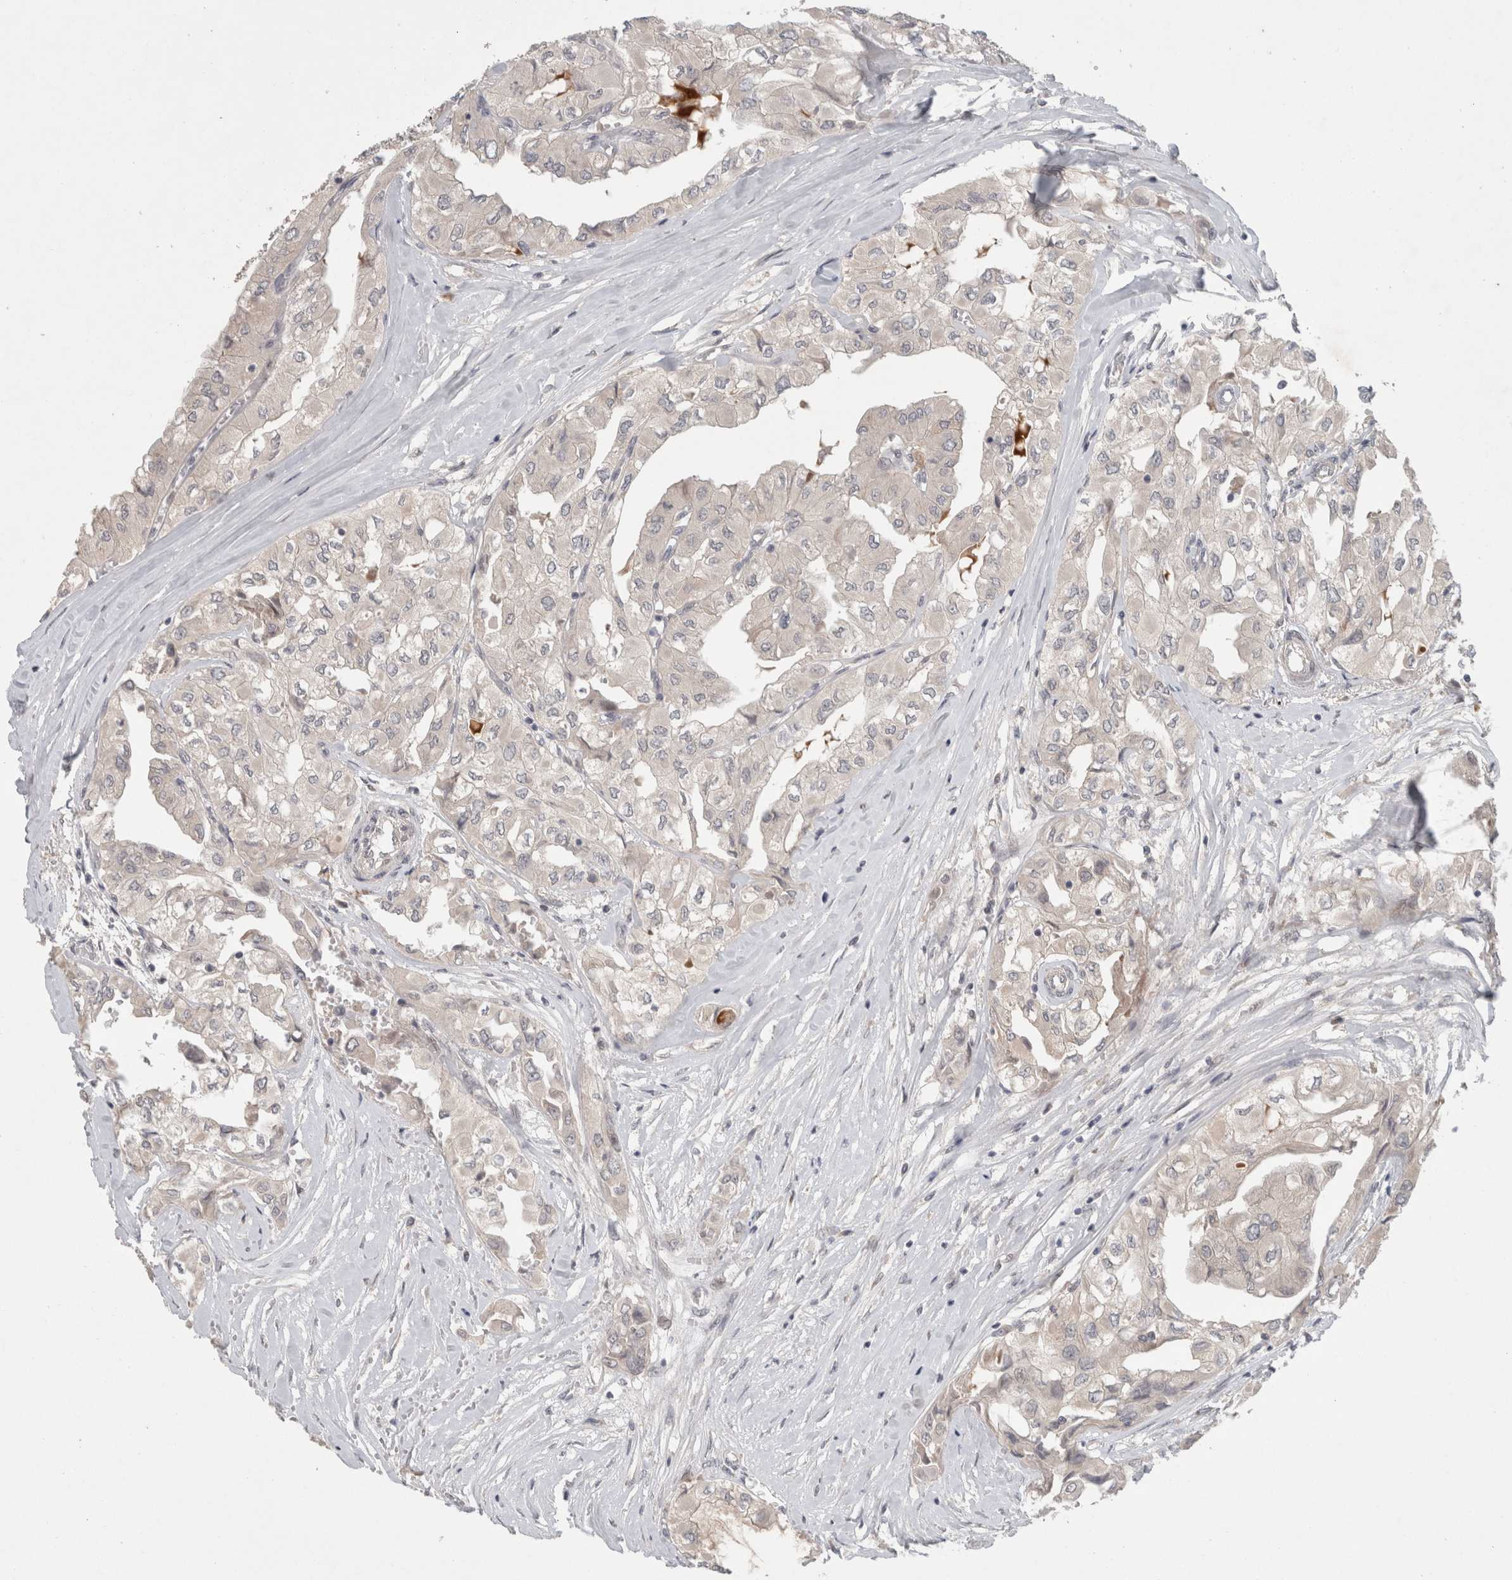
{"staining": {"intensity": "weak", "quantity": "<25%", "location": "cytoplasmic/membranous"}, "tissue": "thyroid cancer", "cell_type": "Tumor cells", "image_type": "cancer", "snomed": [{"axis": "morphology", "description": "Papillary adenocarcinoma, NOS"}, {"axis": "topography", "description": "Thyroid gland"}], "caption": "Immunohistochemistry (IHC) of papillary adenocarcinoma (thyroid) demonstrates no expression in tumor cells.", "gene": "RASAL2", "patient": {"sex": "female", "age": 59}}